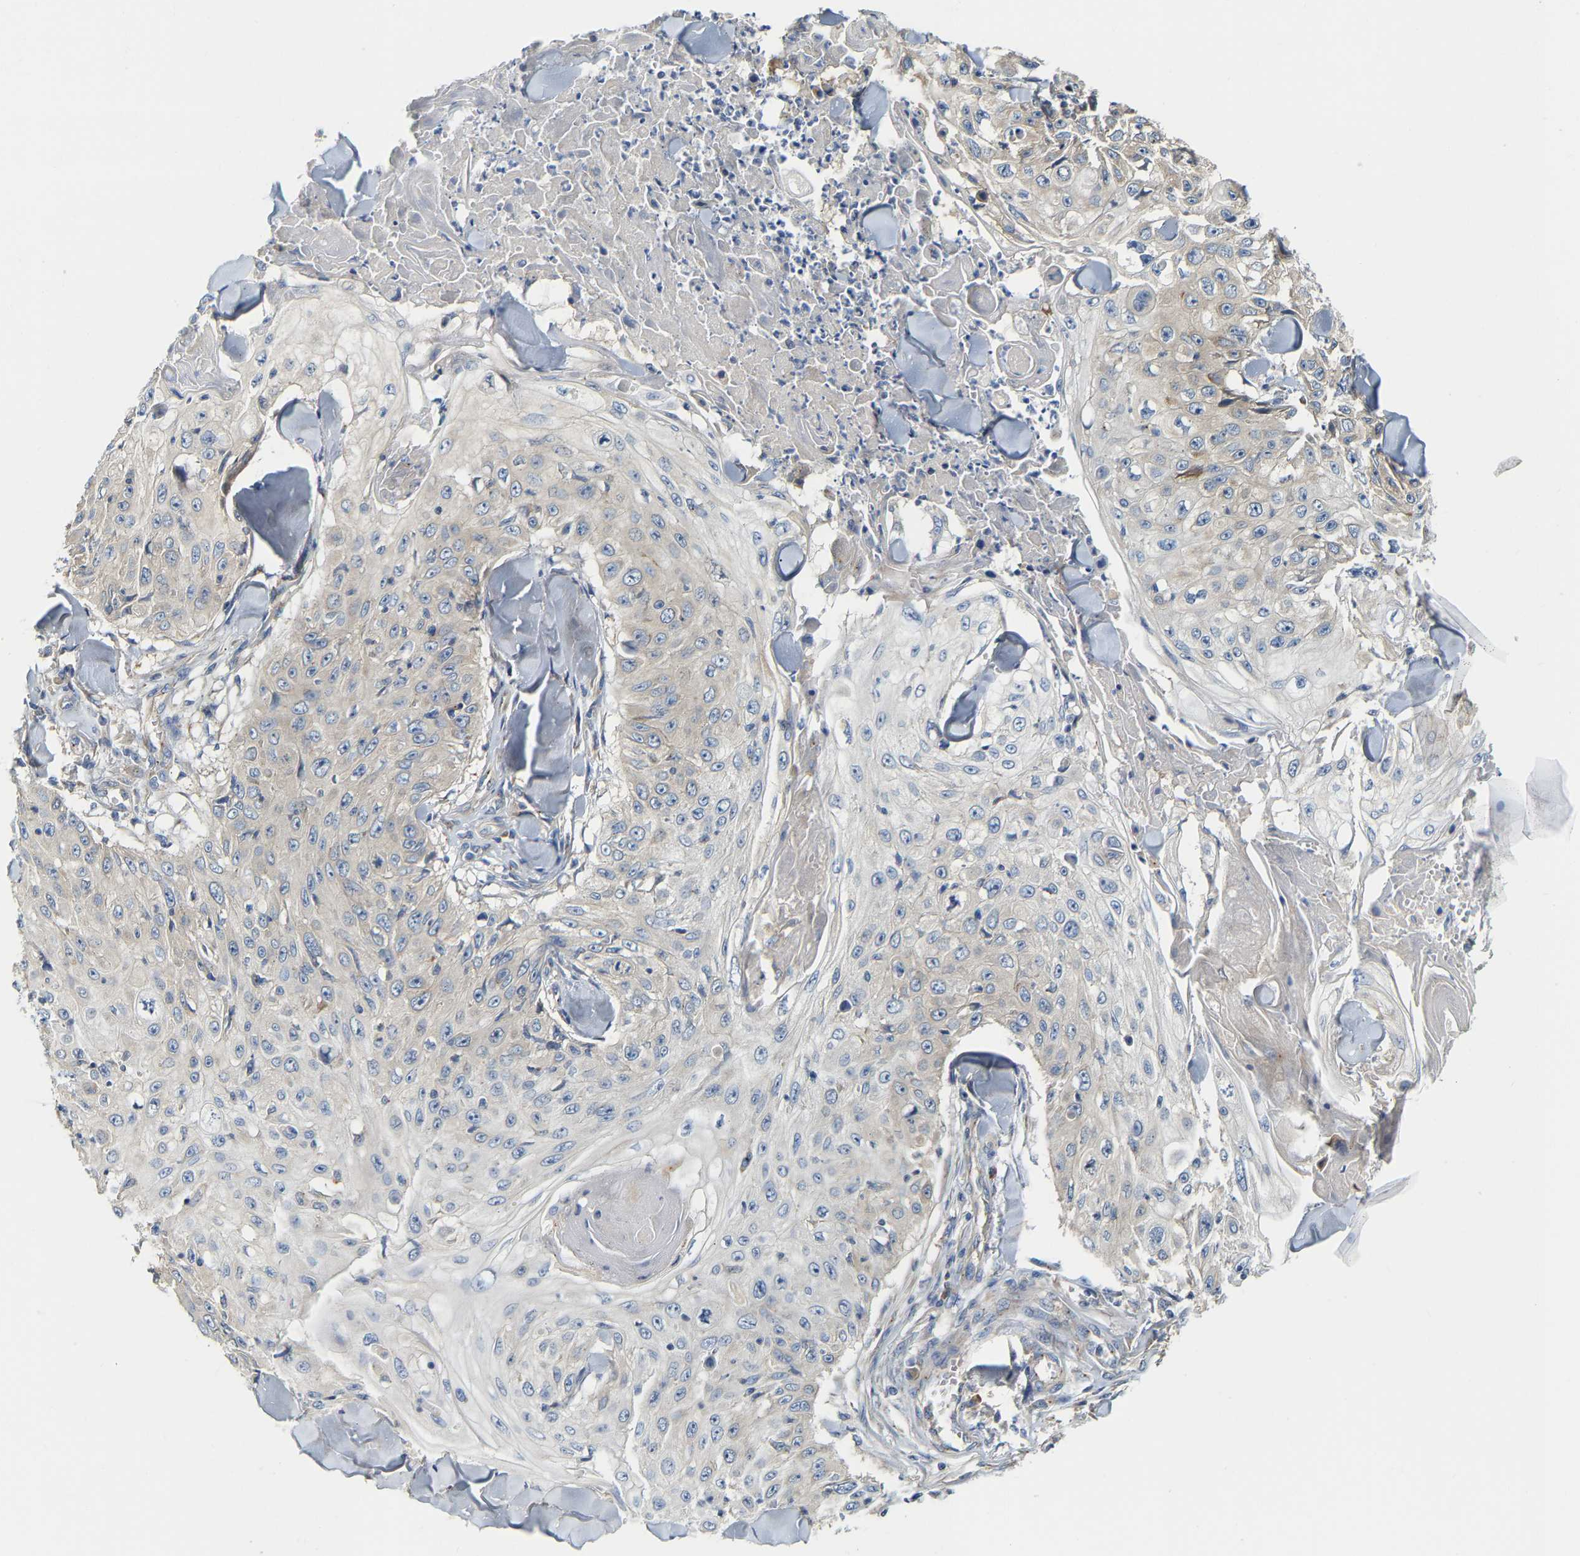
{"staining": {"intensity": "negative", "quantity": "none", "location": "none"}, "tissue": "skin cancer", "cell_type": "Tumor cells", "image_type": "cancer", "snomed": [{"axis": "morphology", "description": "Squamous cell carcinoma, NOS"}, {"axis": "topography", "description": "Skin"}], "caption": "Tumor cells are negative for protein expression in human skin cancer.", "gene": "PCNT", "patient": {"sex": "male", "age": 86}}